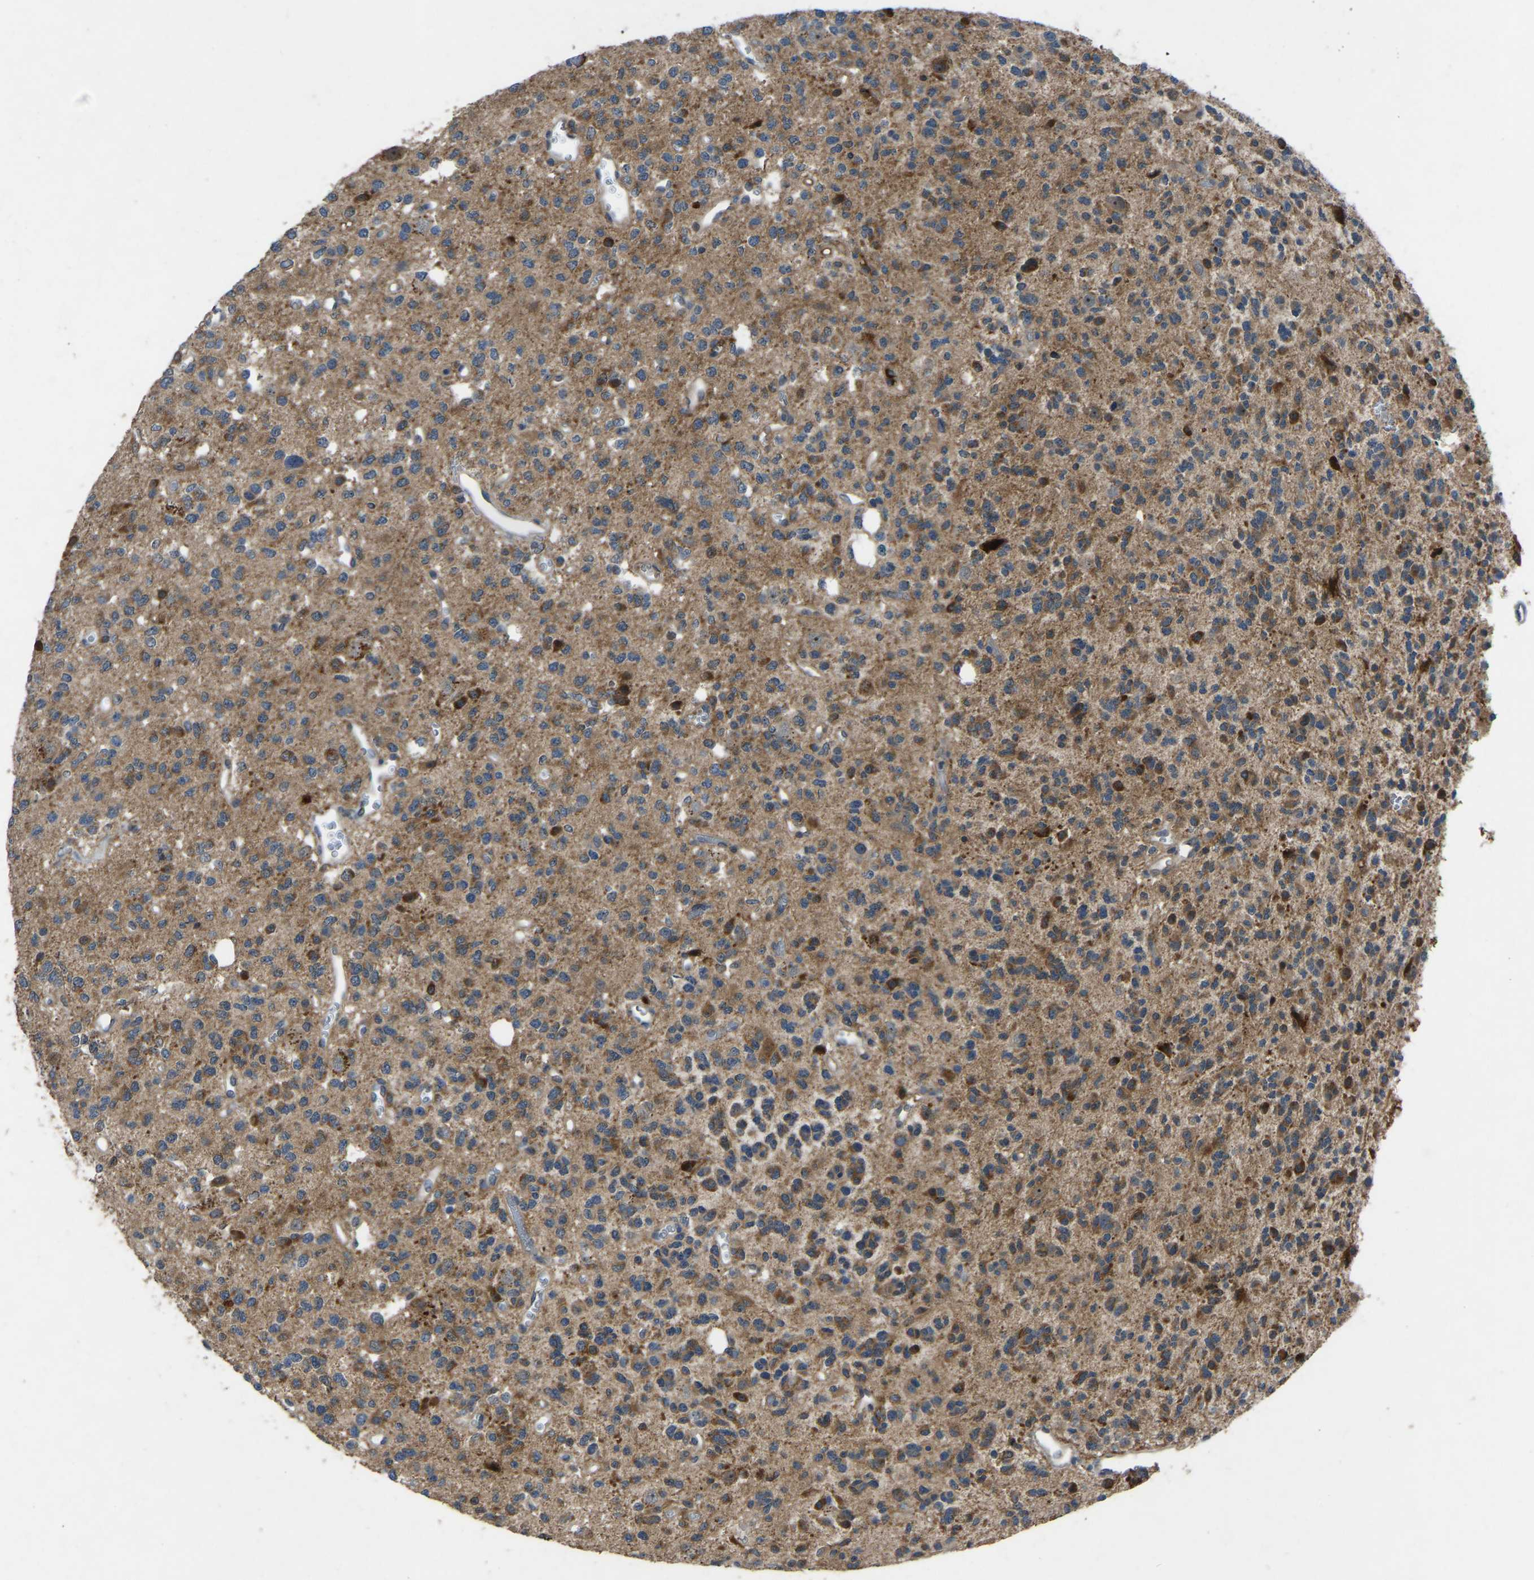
{"staining": {"intensity": "moderate", "quantity": ">75%", "location": "cytoplasmic/membranous"}, "tissue": "glioma", "cell_type": "Tumor cells", "image_type": "cancer", "snomed": [{"axis": "morphology", "description": "Glioma, malignant, Low grade"}, {"axis": "topography", "description": "Brain"}], "caption": "The micrograph exhibits immunohistochemical staining of malignant low-grade glioma. There is moderate cytoplasmic/membranous staining is appreciated in approximately >75% of tumor cells.", "gene": "FHIT", "patient": {"sex": "male", "age": 38}}